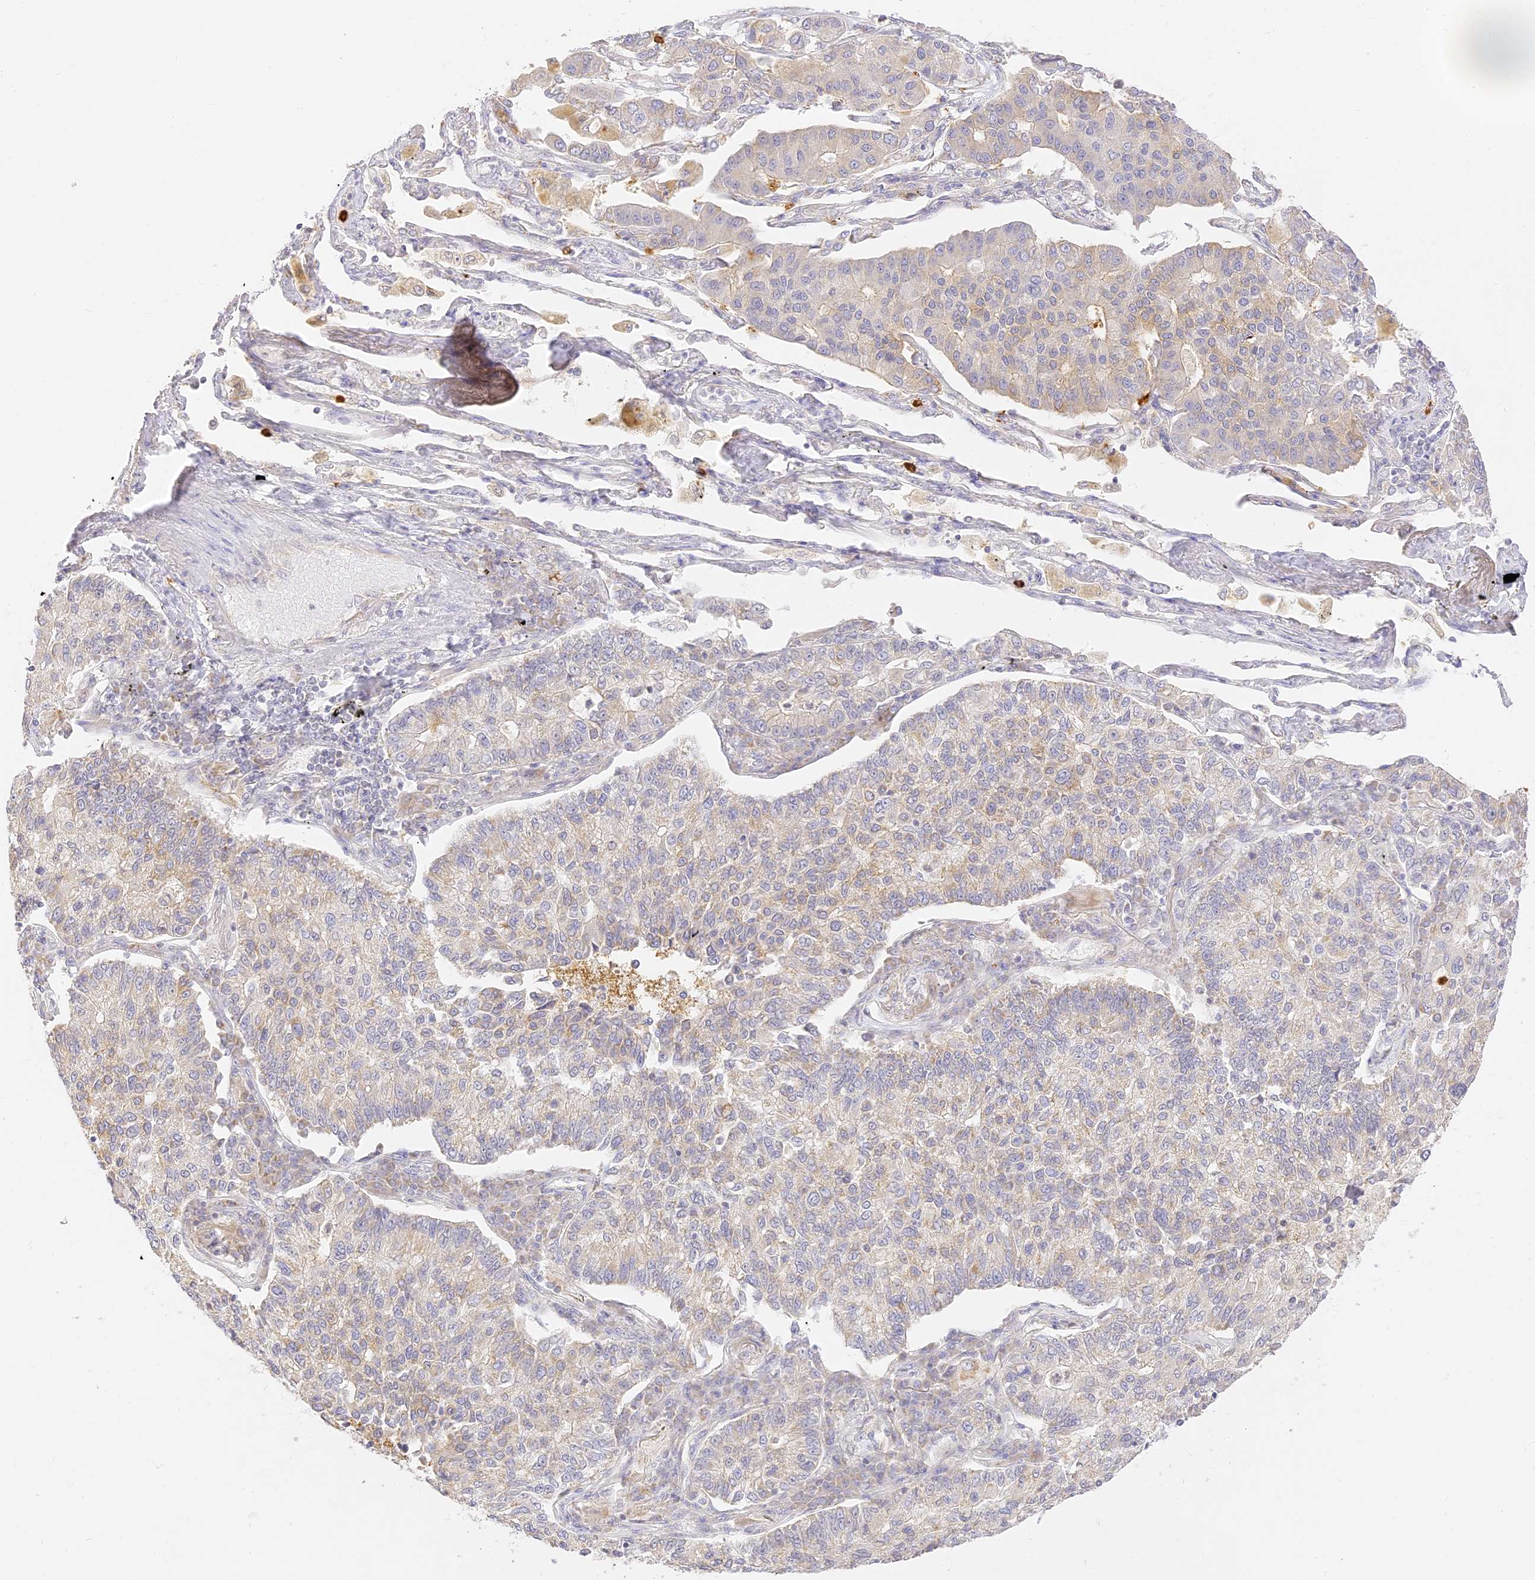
{"staining": {"intensity": "moderate", "quantity": "<25%", "location": "cytoplasmic/membranous"}, "tissue": "lung cancer", "cell_type": "Tumor cells", "image_type": "cancer", "snomed": [{"axis": "morphology", "description": "Adenocarcinoma, NOS"}, {"axis": "topography", "description": "Lung"}], "caption": "Human lung cancer (adenocarcinoma) stained for a protein (brown) reveals moderate cytoplasmic/membranous positive positivity in approximately <25% of tumor cells.", "gene": "LRRC15", "patient": {"sex": "male", "age": 49}}